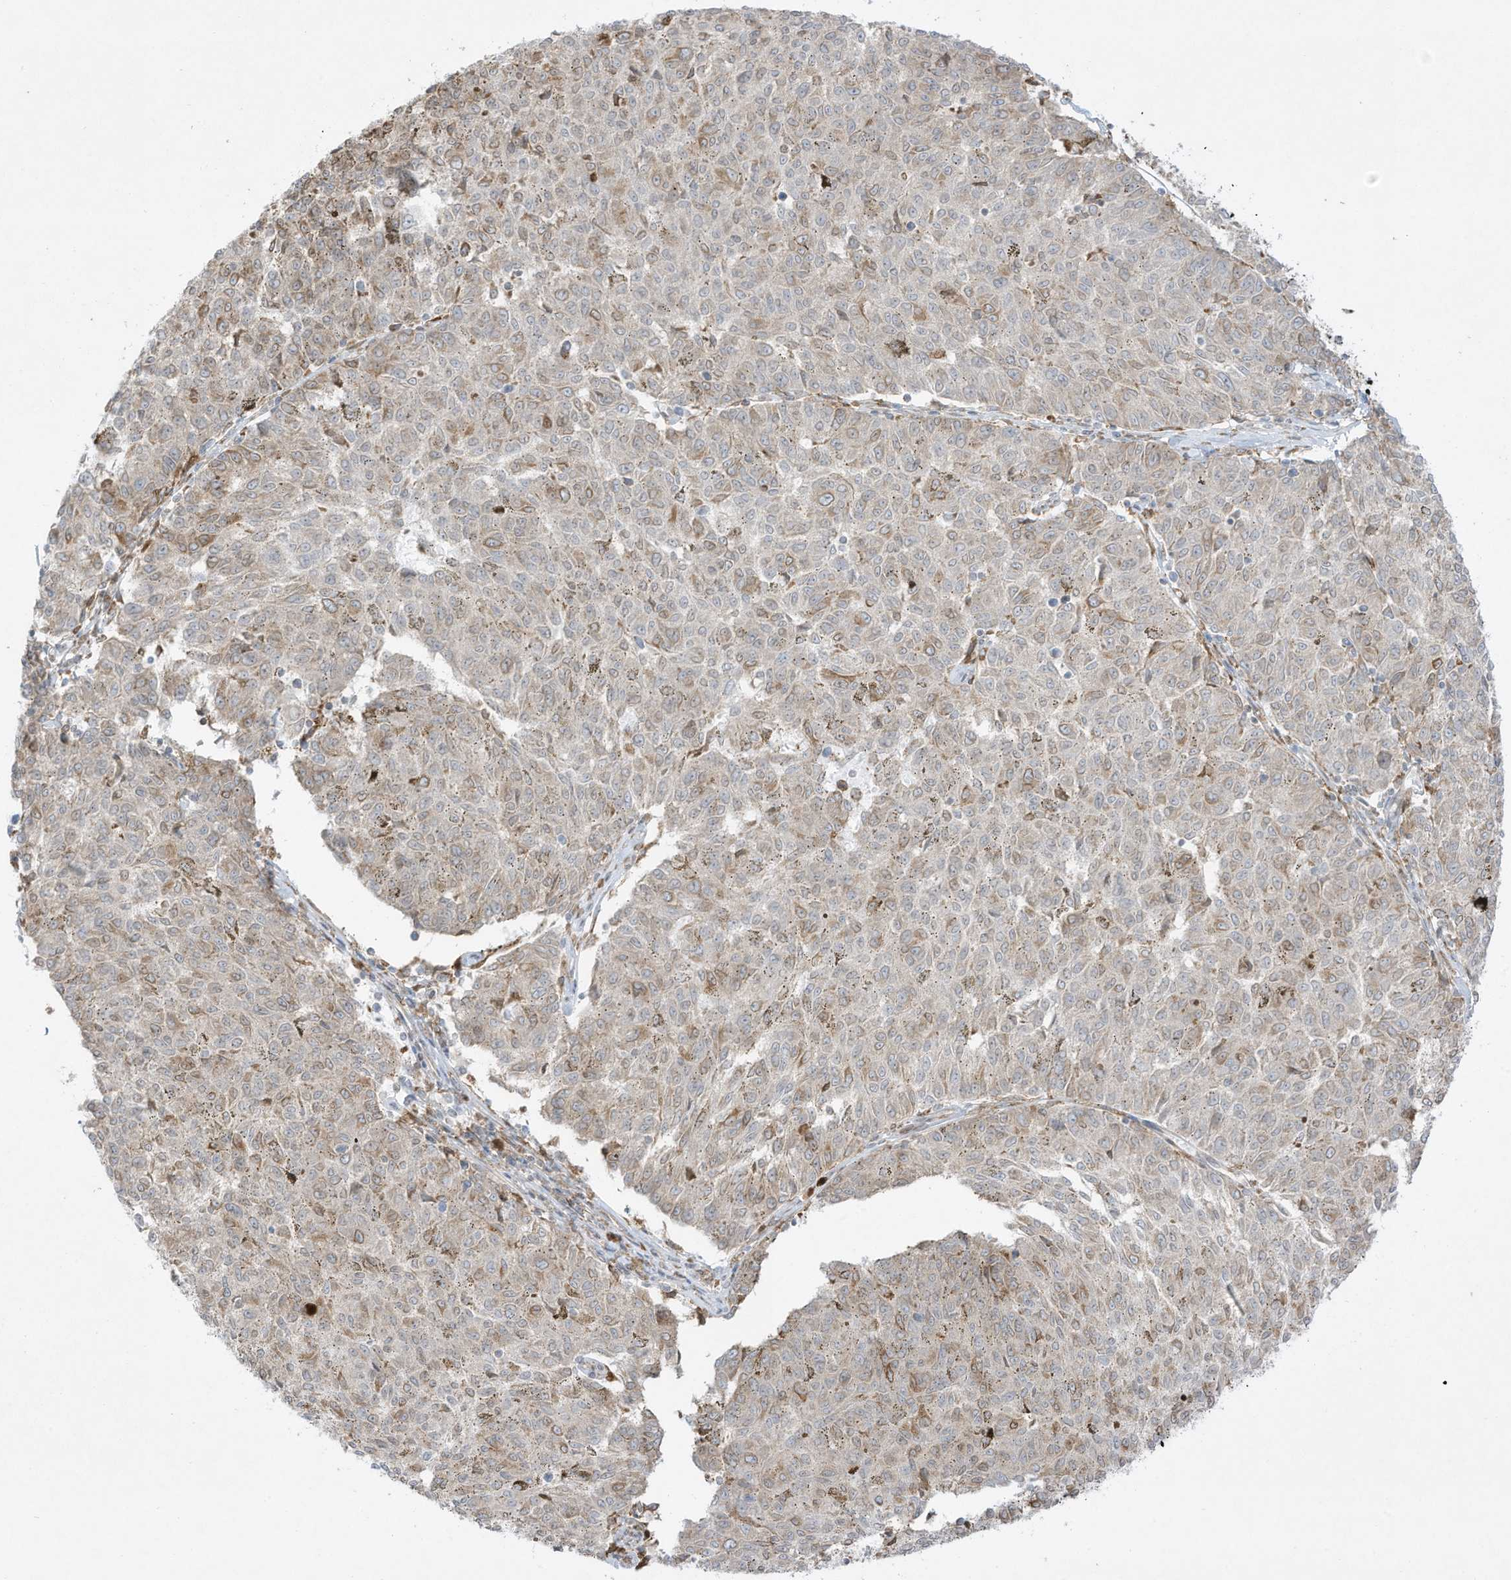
{"staining": {"intensity": "weak", "quantity": "25%-75%", "location": "cytoplasmic/membranous"}, "tissue": "melanoma", "cell_type": "Tumor cells", "image_type": "cancer", "snomed": [{"axis": "morphology", "description": "Malignant melanoma, NOS"}, {"axis": "topography", "description": "Skin"}], "caption": "This is a histology image of IHC staining of malignant melanoma, which shows weak positivity in the cytoplasmic/membranous of tumor cells.", "gene": "PTK6", "patient": {"sex": "female", "age": 72}}